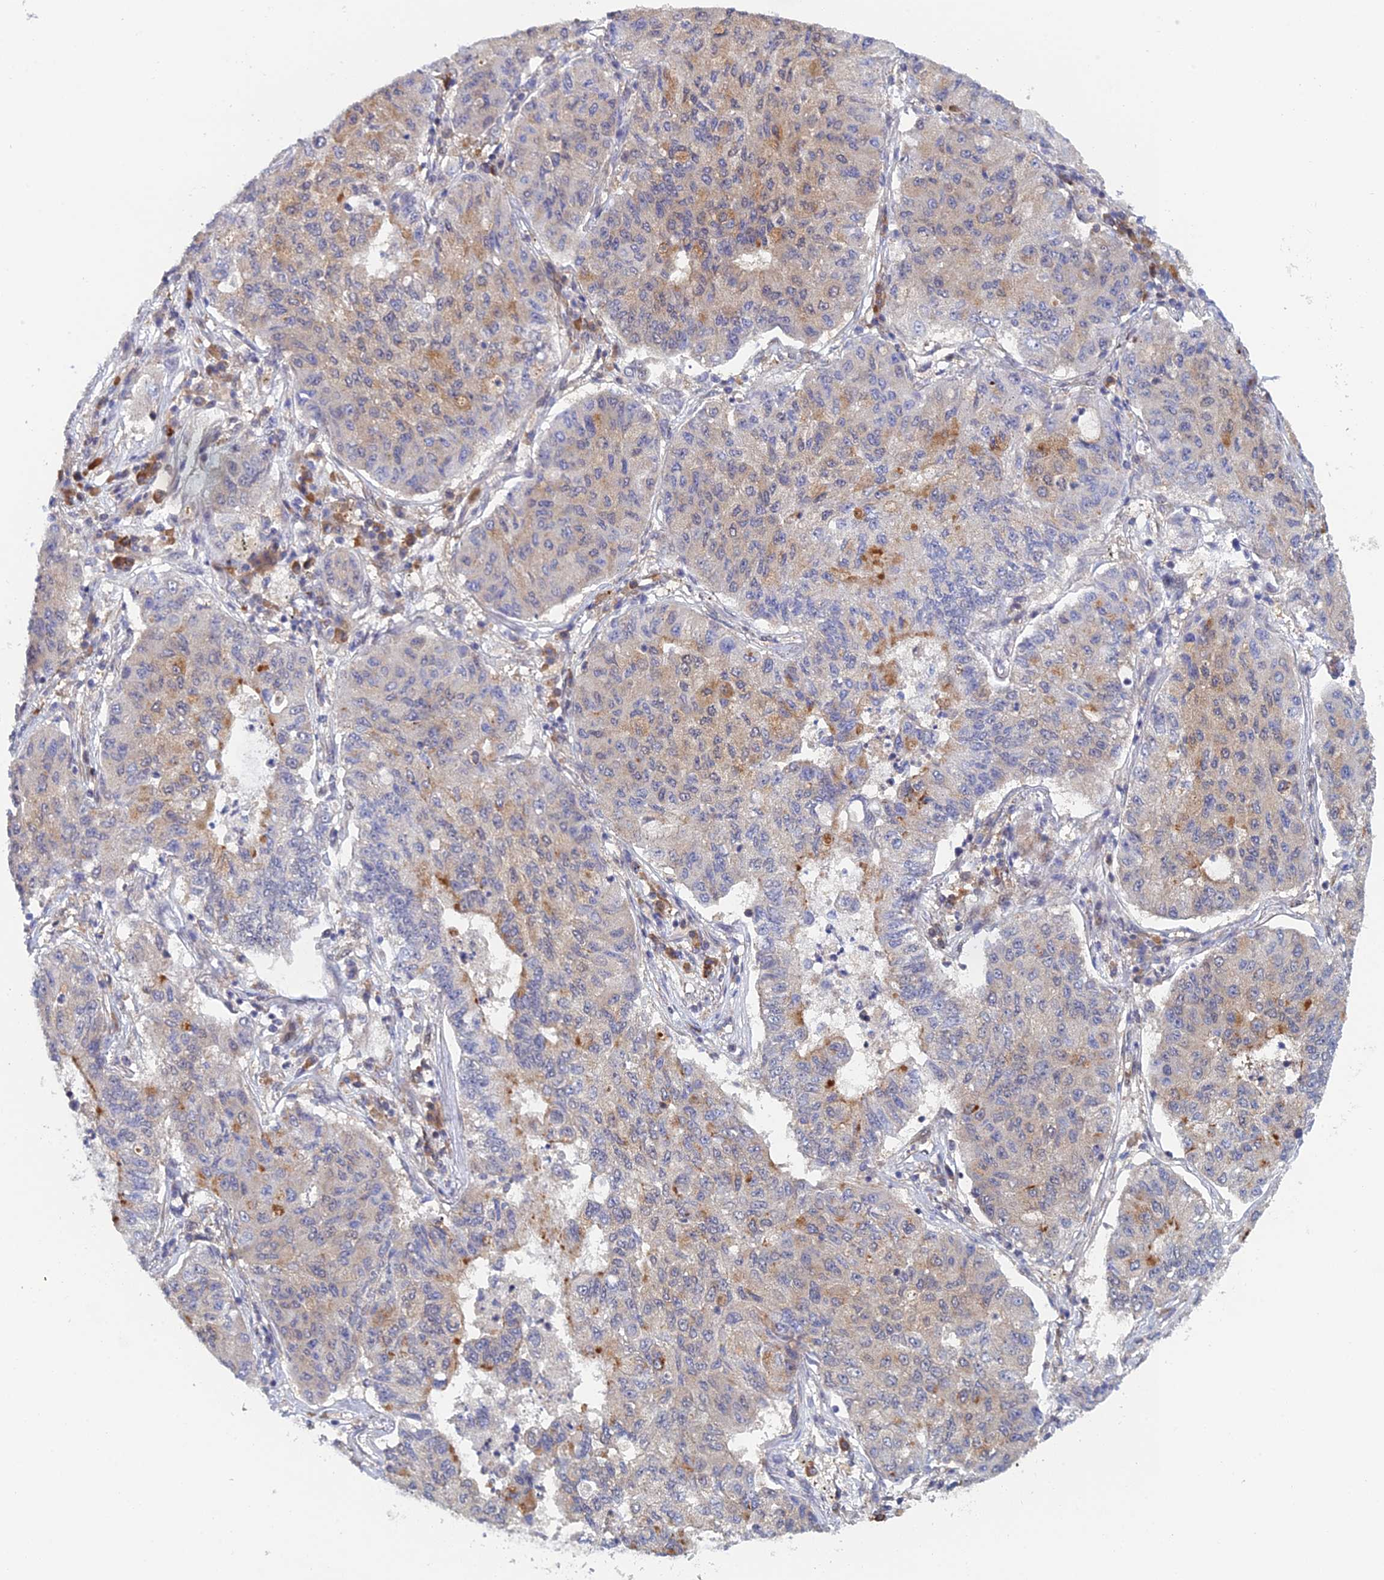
{"staining": {"intensity": "weak", "quantity": "<25%", "location": "cytoplasmic/membranous"}, "tissue": "lung cancer", "cell_type": "Tumor cells", "image_type": "cancer", "snomed": [{"axis": "morphology", "description": "Squamous cell carcinoma, NOS"}, {"axis": "topography", "description": "Lung"}], "caption": "Immunohistochemical staining of lung cancer reveals no significant staining in tumor cells. The staining was performed using DAB (3,3'-diaminobenzidine) to visualize the protein expression in brown, while the nuclei were stained in blue with hematoxylin (Magnification: 20x).", "gene": "SRA1", "patient": {"sex": "male", "age": 74}}